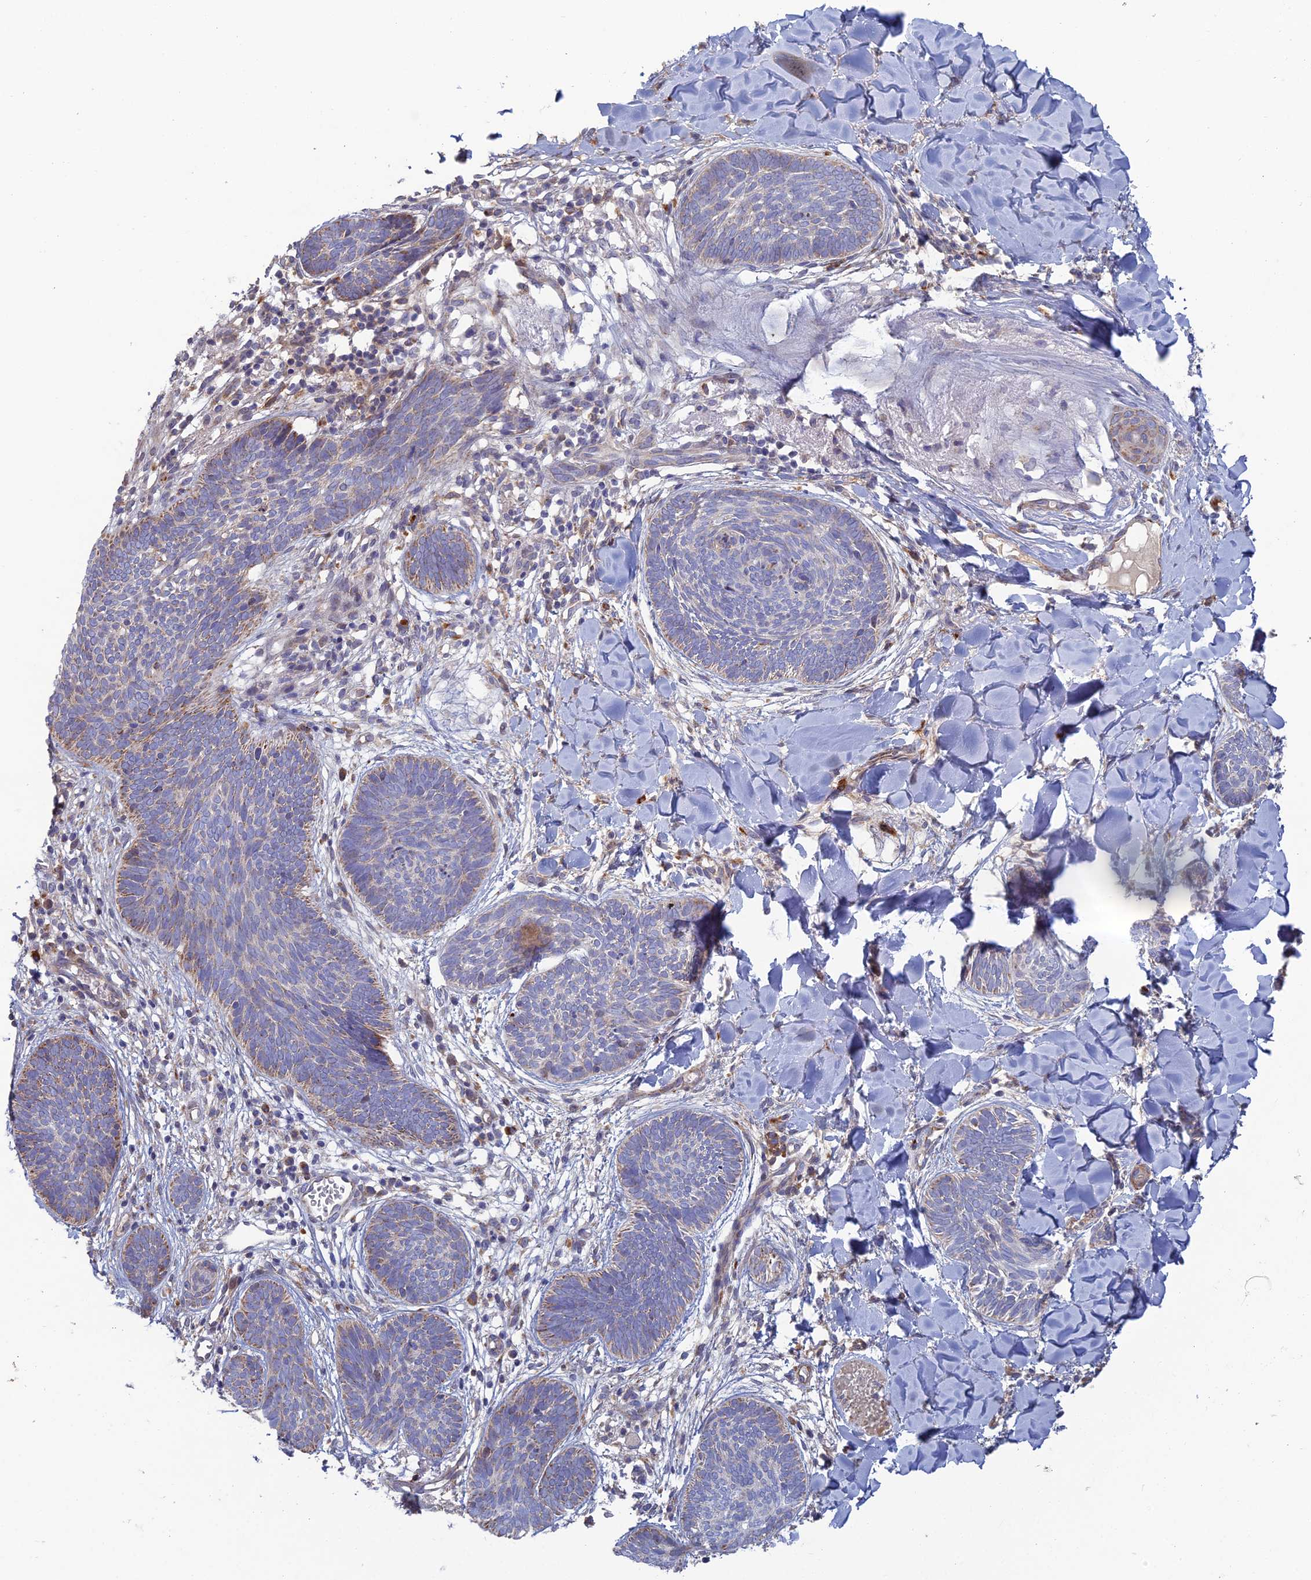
{"staining": {"intensity": "moderate", "quantity": "<25%", "location": "cytoplasmic/membranous"}, "tissue": "skin cancer", "cell_type": "Tumor cells", "image_type": "cancer", "snomed": [{"axis": "morphology", "description": "Basal cell carcinoma"}, {"axis": "topography", "description": "Skin"}], "caption": "Immunohistochemistry (IHC) of human skin cancer (basal cell carcinoma) exhibits low levels of moderate cytoplasmic/membranous positivity in about <25% of tumor cells.", "gene": "ARL16", "patient": {"sex": "female", "age": 81}}